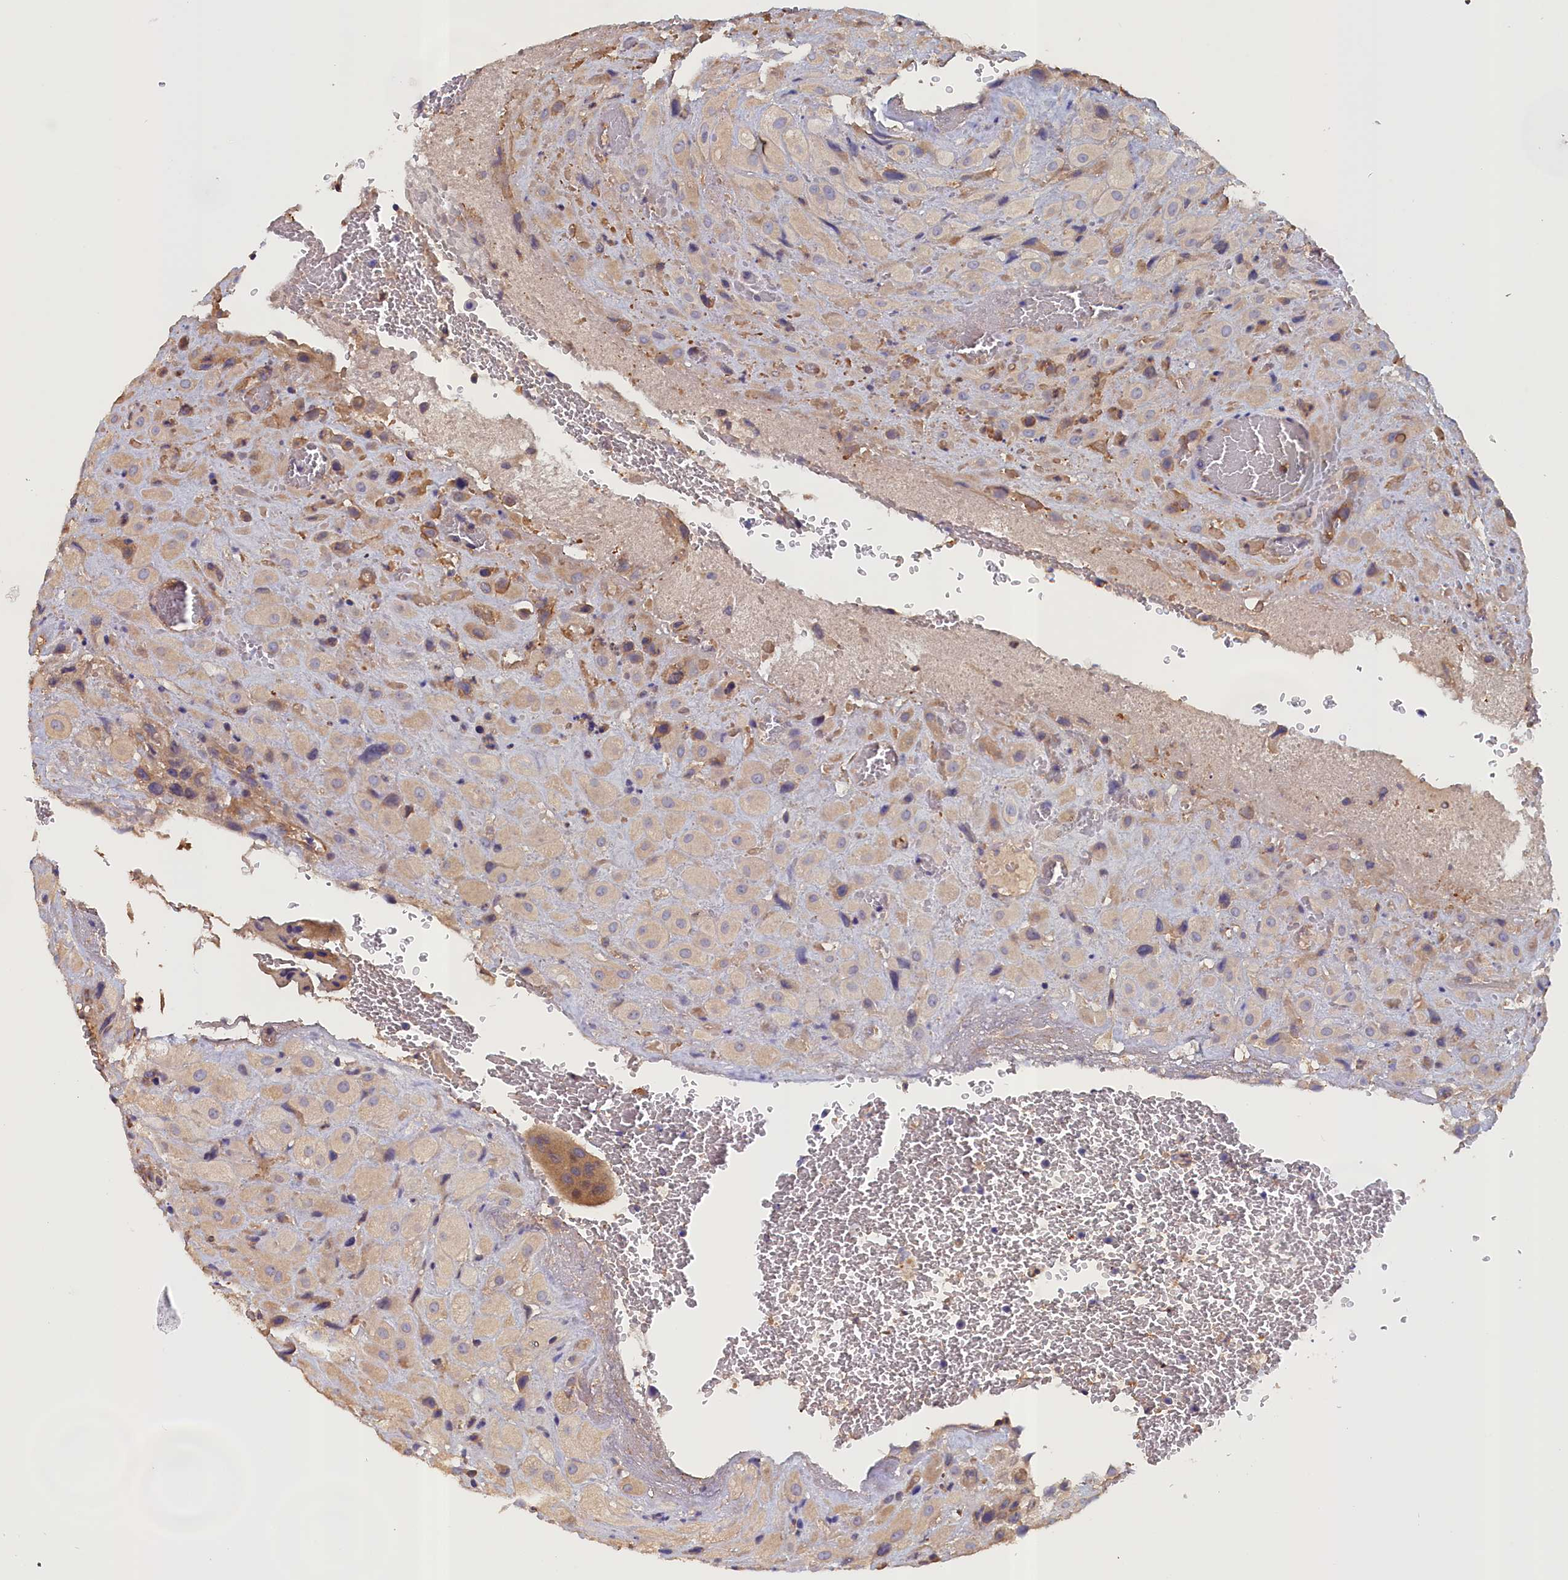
{"staining": {"intensity": "weak", "quantity": ">75%", "location": "cytoplasmic/membranous"}, "tissue": "placenta", "cell_type": "Decidual cells", "image_type": "normal", "snomed": [{"axis": "morphology", "description": "Normal tissue, NOS"}, {"axis": "topography", "description": "Placenta"}], "caption": "Placenta stained for a protein exhibits weak cytoplasmic/membranous positivity in decidual cells. (IHC, brightfield microscopy, high magnification).", "gene": "ANKRD2", "patient": {"sex": "female", "age": 35}}